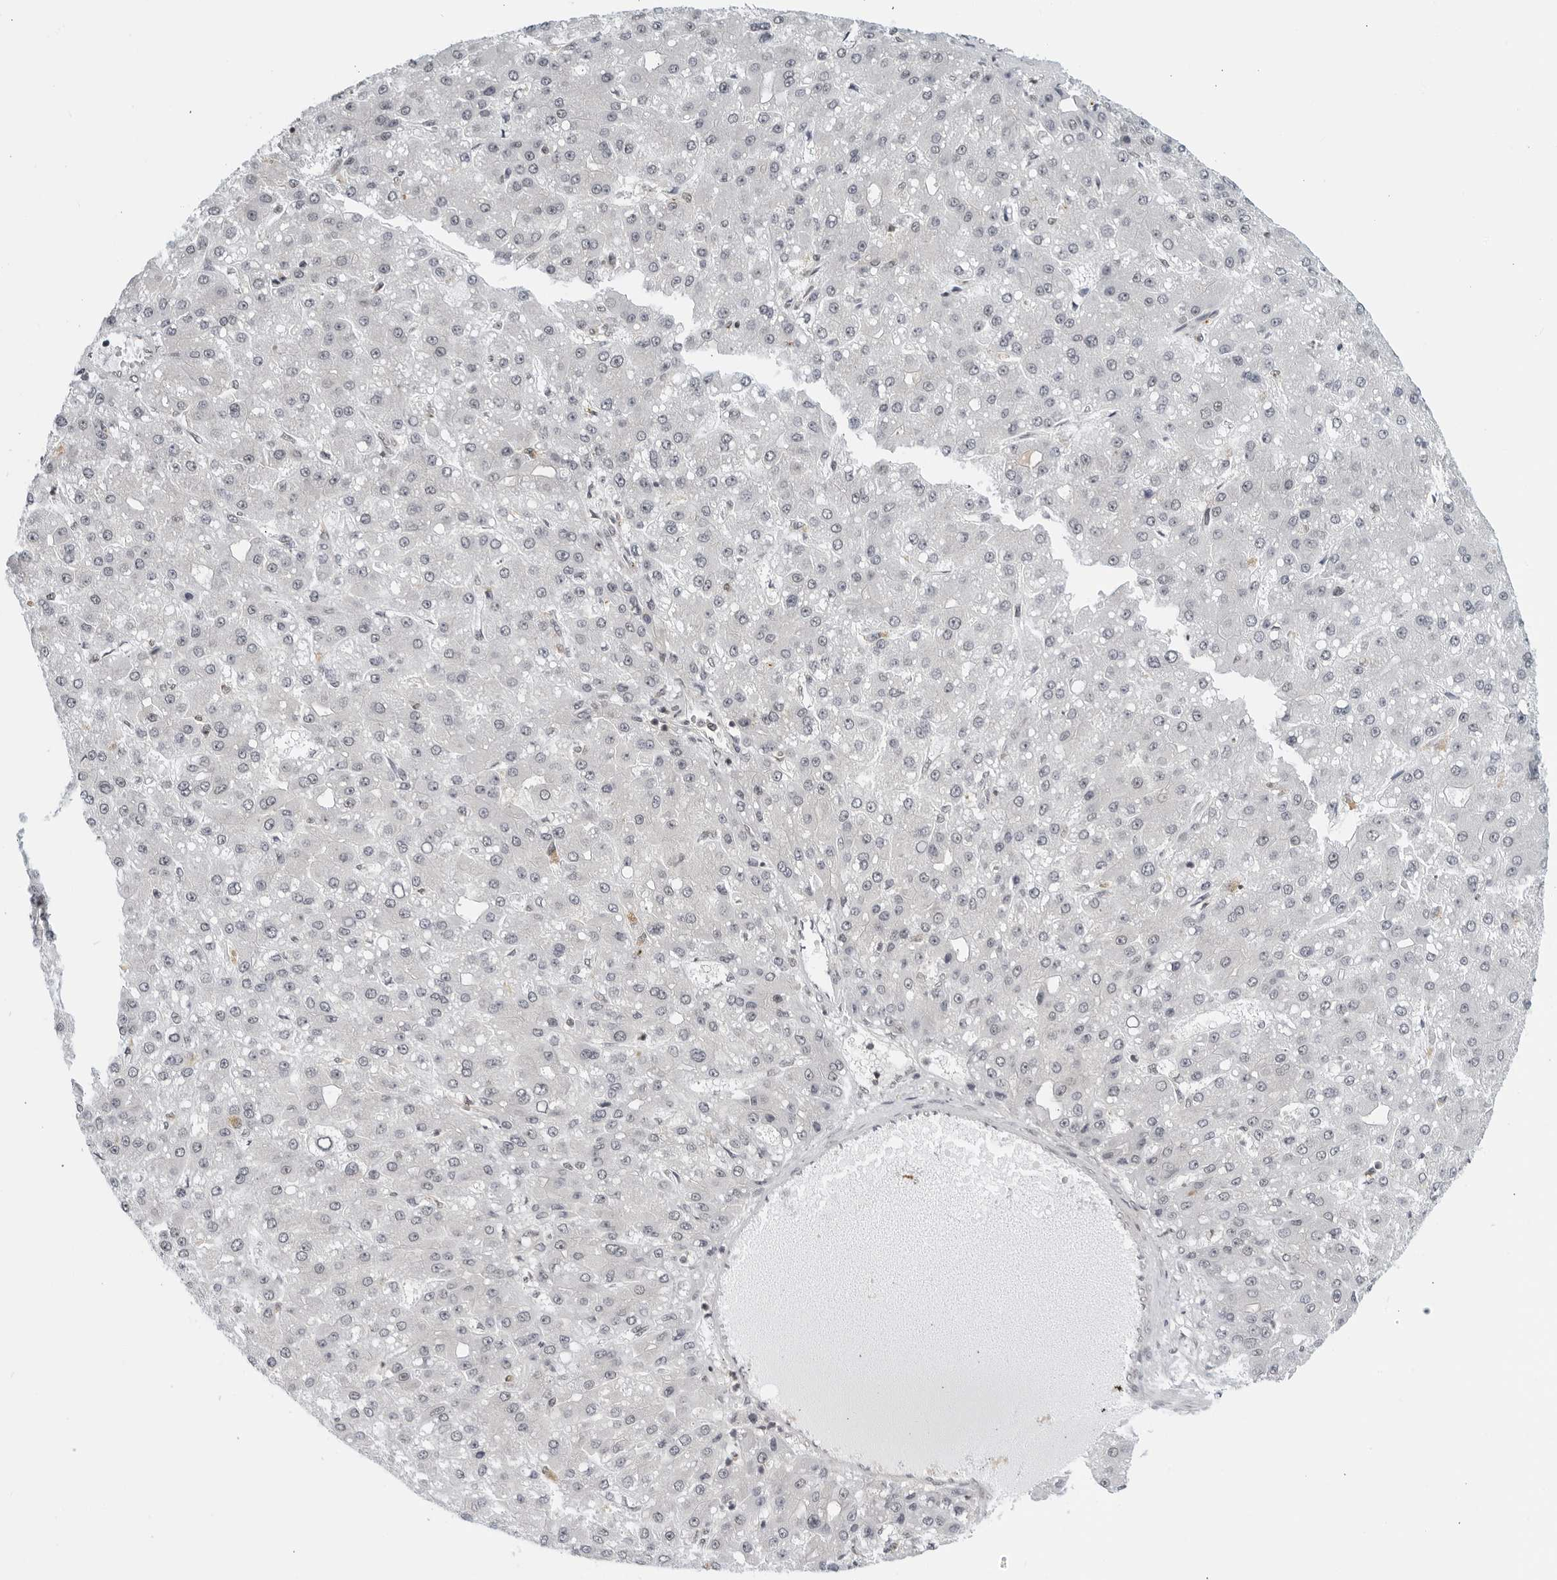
{"staining": {"intensity": "negative", "quantity": "none", "location": "none"}, "tissue": "liver cancer", "cell_type": "Tumor cells", "image_type": "cancer", "snomed": [{"axis": "morphology", "description": "Carcinoma, Hepatocellular, NOS"}, {"axis": "topography", "description": "Liver"}], "caption": "The micrograph exhibits no significant positivity in tumor cells of liver hepatocellular carcinoma.", "gene": "CC2D1B", "patient": {"sex": "male", "age": 67}}